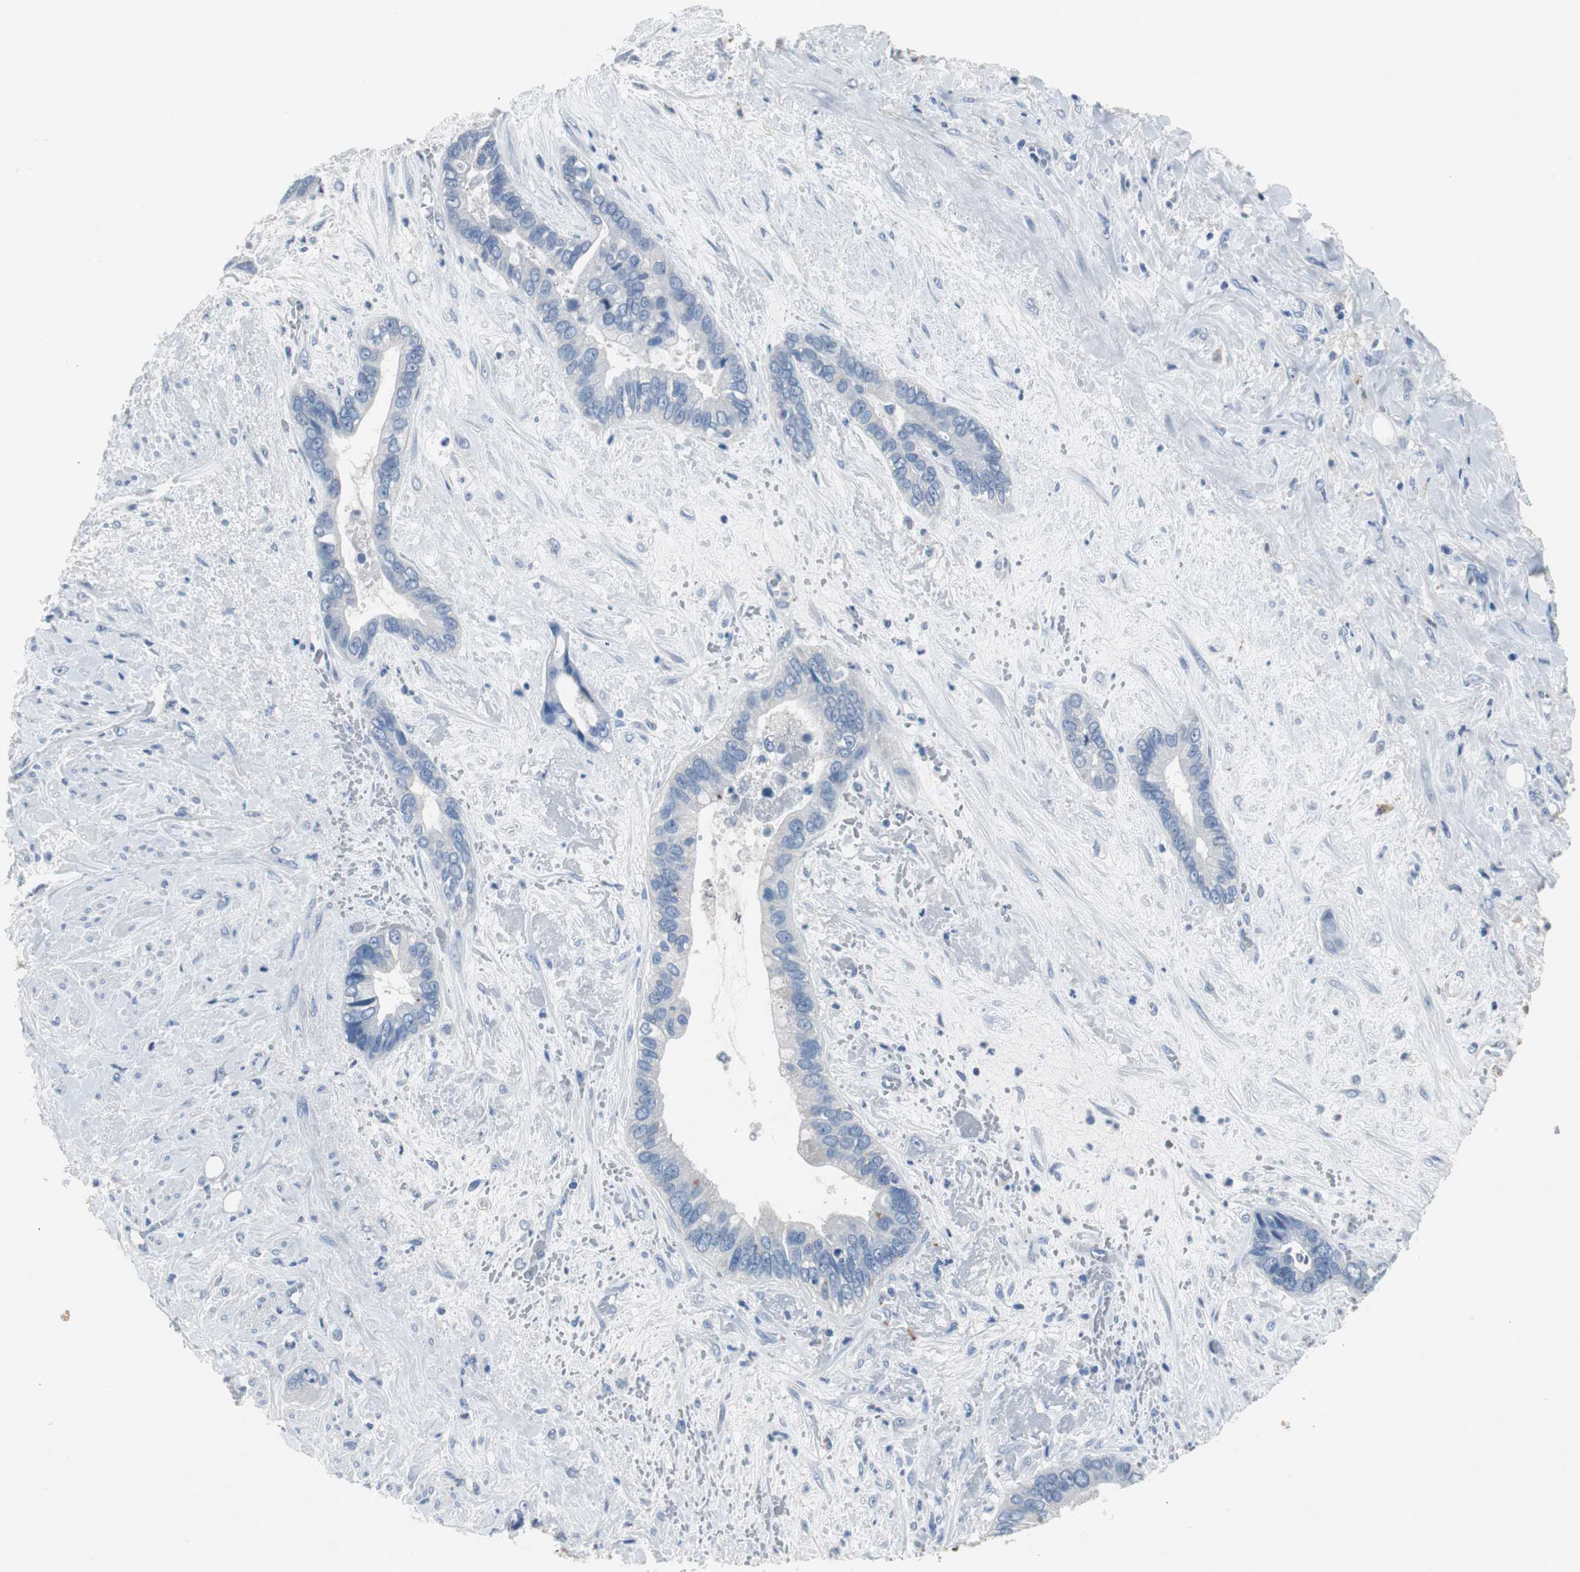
{"staining": {"intensity": "negative", "quantity": "none", "location": "none"}, "tissue": "liver cancer", "cell_type": "Tumor cells", "image_type": "cancer", "snomed": [{"axis": "morphology", "description": "Cholangiocarcinoma"}, {"axis": "topography", "description": "Liver"}], "caption": "Immunohistochemistry photomicrograph of liver cancer (cholangiocarcinoma) stained for a protein (brown), which demonstrates no expression in tumor cells.", "gene": "LRP2", "patient": {"sex": "female", "age": 65}}